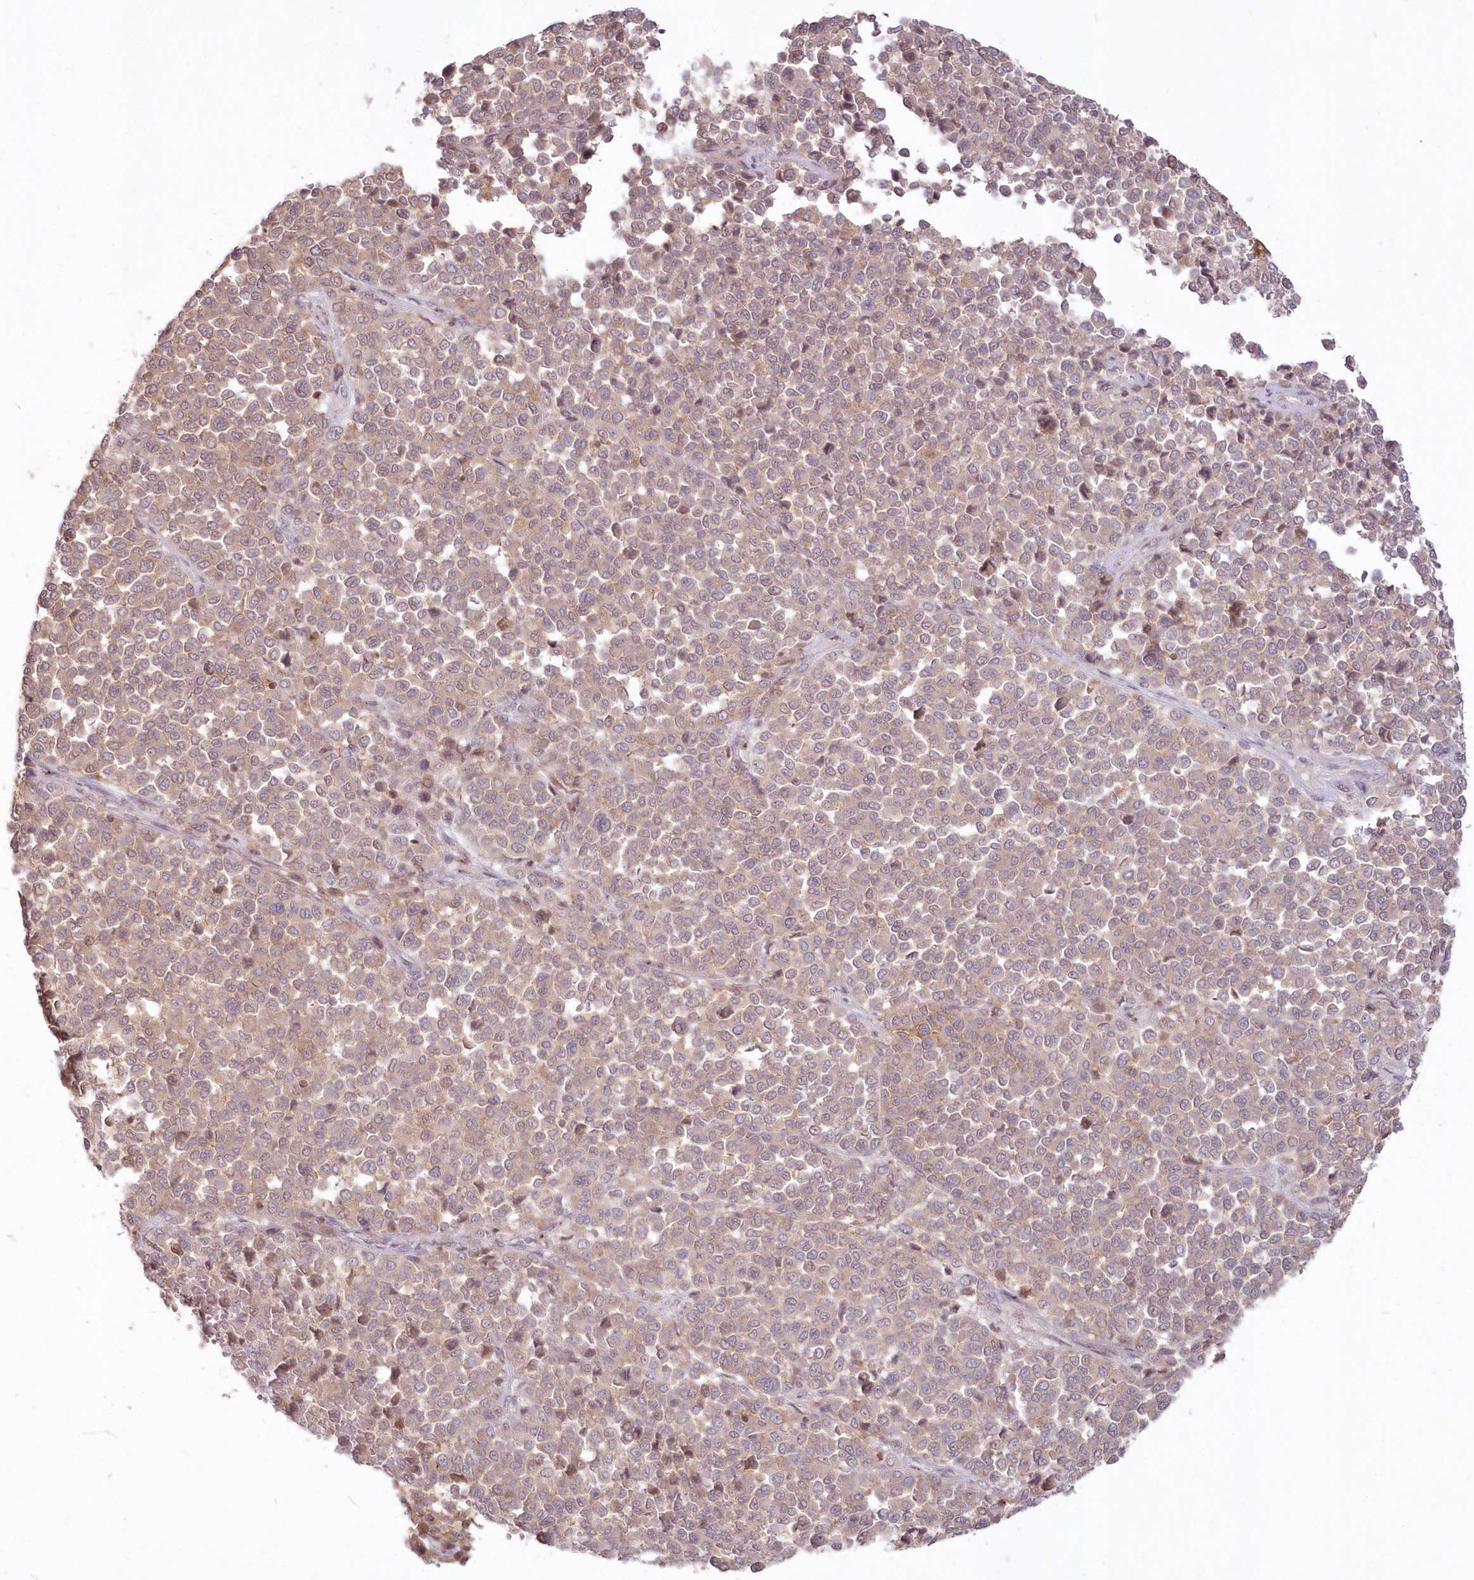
{"staining": {"intensity": "weak", "quantity": ">75%", "location": "cytoplasmic/membranous"}, "tissue": "melanoma", "cell_type": "Tumor cells", "image_type": "cancer", "snomed": [{"axis": "morphology", "description": "Malignant melanoma, Metastatic site"}, {"axis": "topography", "description": "Pancreas"}], "caption": "DAB immunohistochemical staining of human malignant melanoma (metastatic site) reveals weak cytoplasmic/membranous protein positivity in about >75% of tumor cells.", "gene": "MTMR3", "patient": {"sex": "female", "age": 30}}